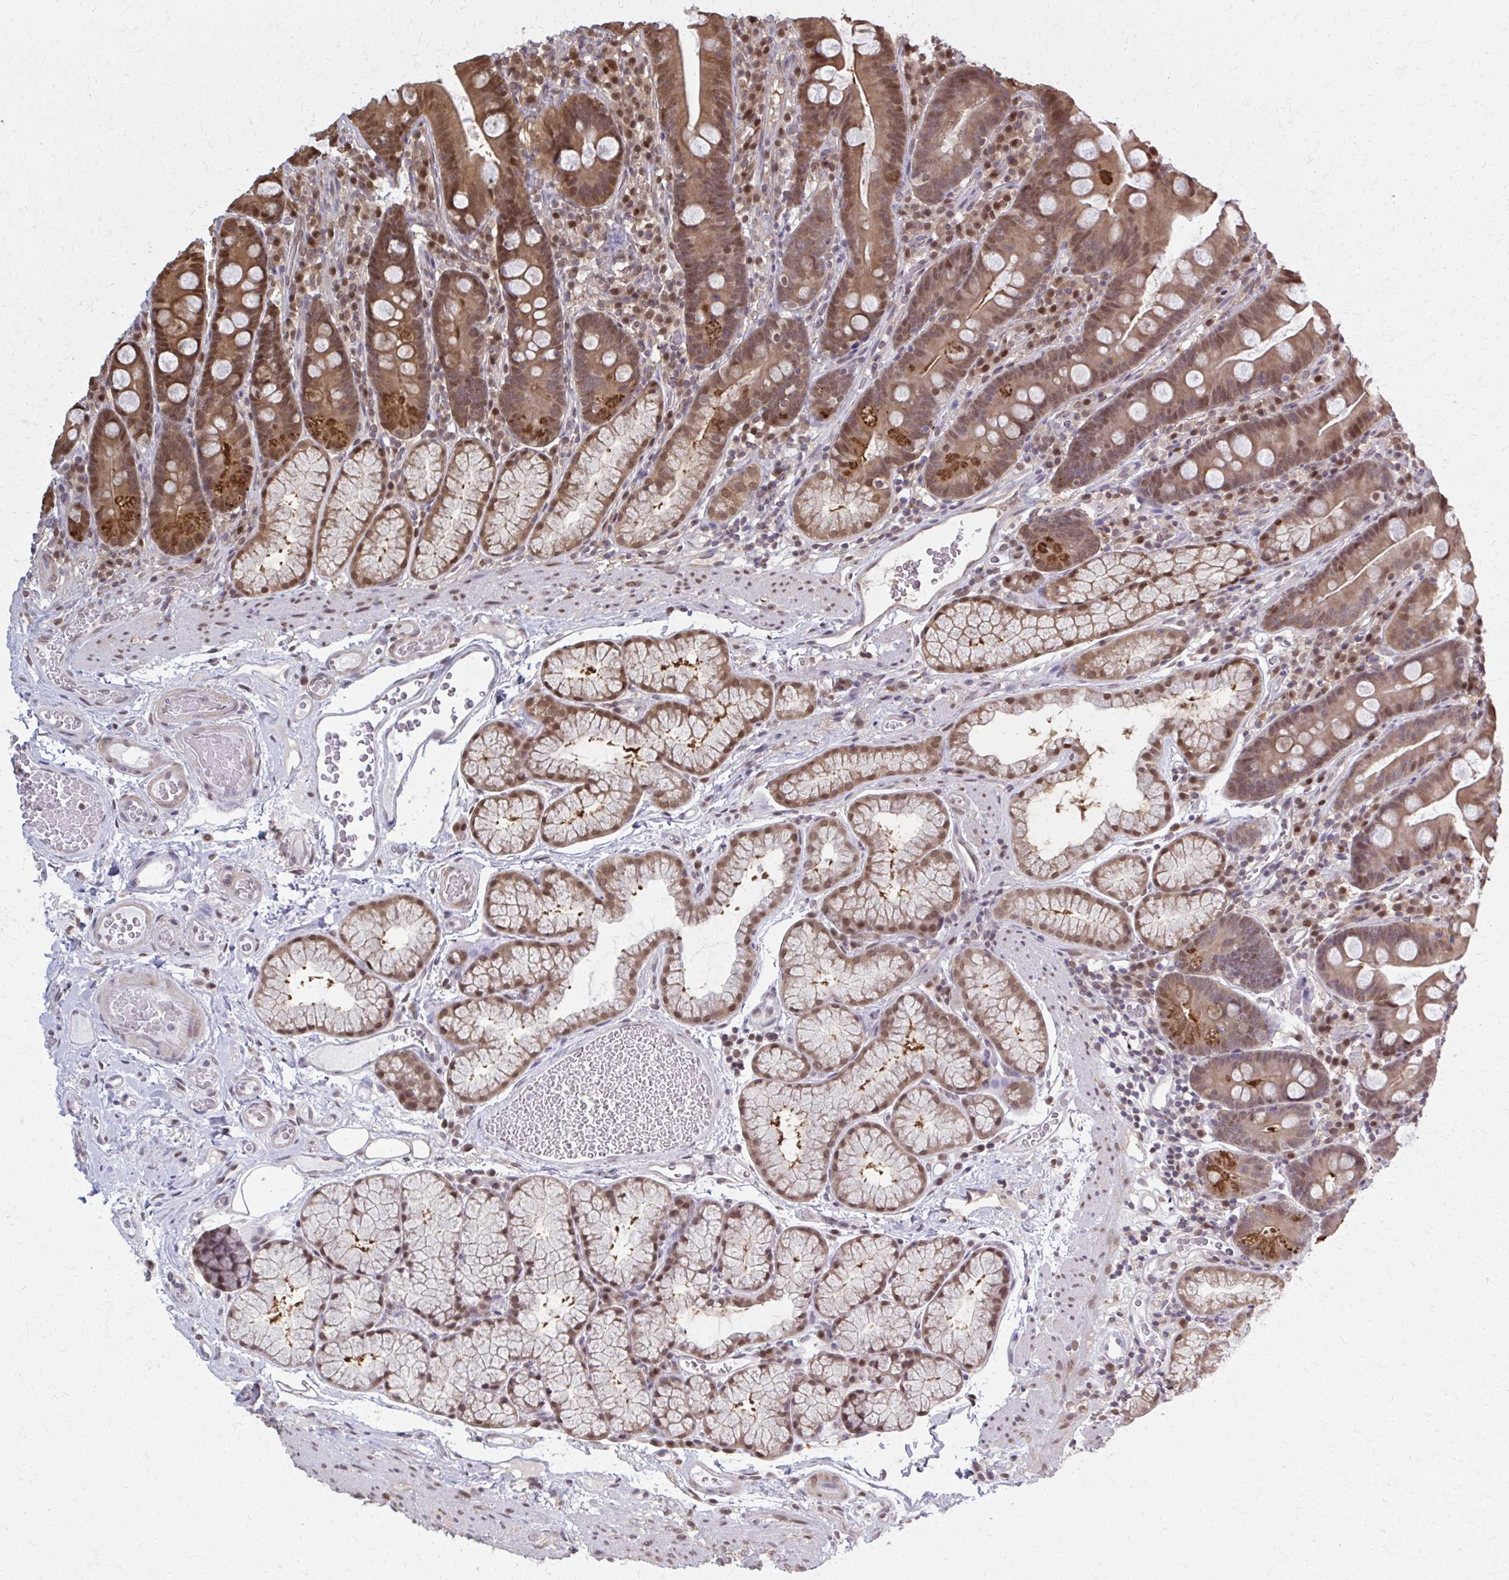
{"staining": {"intensity": "moderate", "quantity": ">75%", "location": "cytoplasmic/membranous,nuclear"}, "tissue": "duodenum", "cell_type": "Glandular cells", "image_type": "normal", "snomed": [{"axis": "morphology", "description": "Normal tissue, NOS"}, {"axis": "topography", "description": "Duodenum"}], "caption": "An image showing moderate cytoplasmic/membranous,nuclear expression in about >75% of glandular cells in benign duodenum, as visualized by brown immunohistochemical staining.", "gene": "MDH1", "patient": {"sex": "female", "age": 67}}